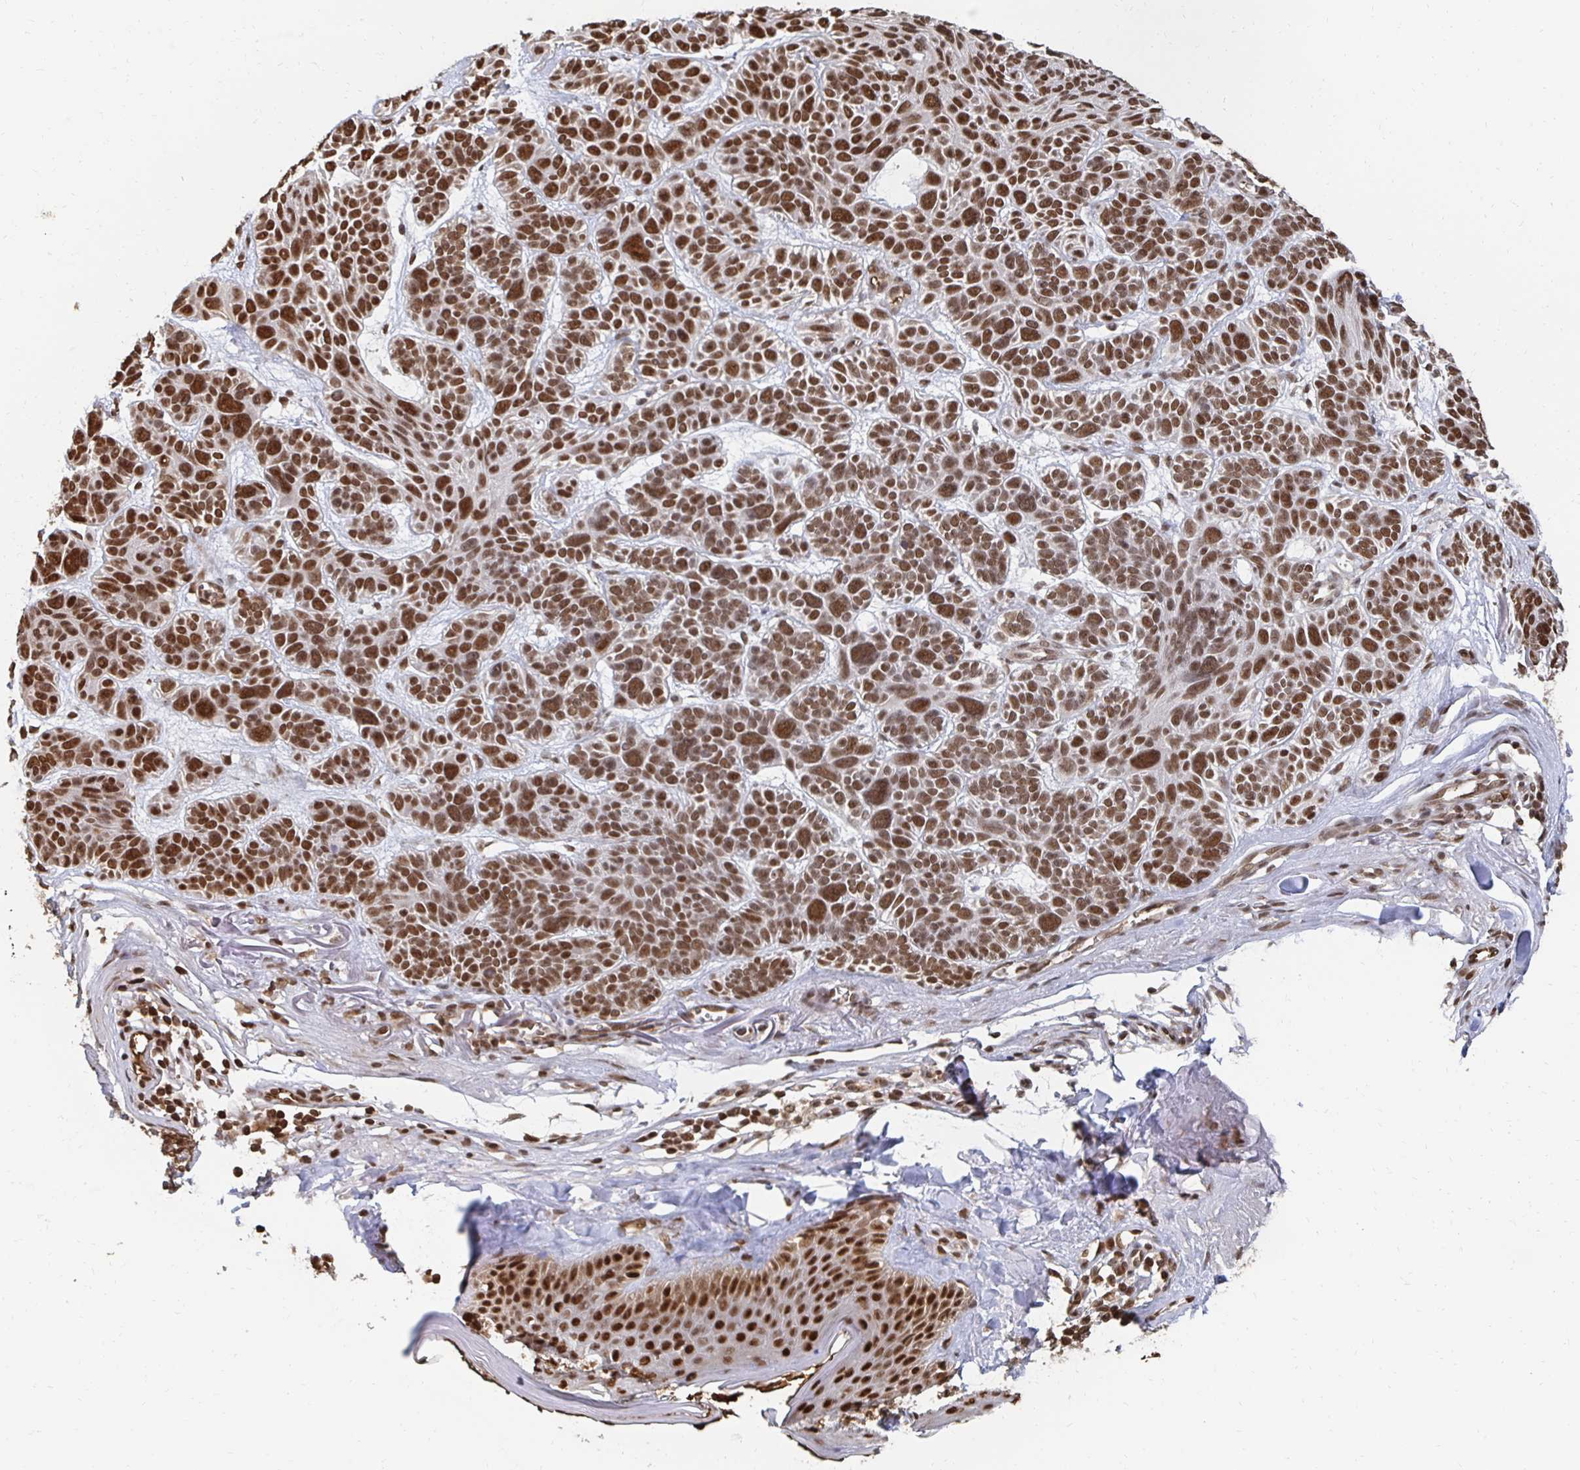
{"staining": {"intensity": "strong", "quantity": ">75%", "location": "nuclear"}, "tissue": "skin cancer", "cell_type": "Tumor cells", "image_type": "cancer", "snomed": [{"axis": "morphology", "description": "Basal cell carcinoma"}, {"axis": "morphology", "description": "BCC, low aggressive"}, {"axis": "topography", "description": "Skin"}, {"axis": "topography", "description": "Skin of face"}], "caption": "Tumor cells show high levels of strong nuclear expression in about >75% of cells in human skin cancer (bcc,  low aggressive). (IHC, brightfield microscopy, high magnification).", "gene": "GTF3C6", "patient": {"sex": "male", "age": 73}}